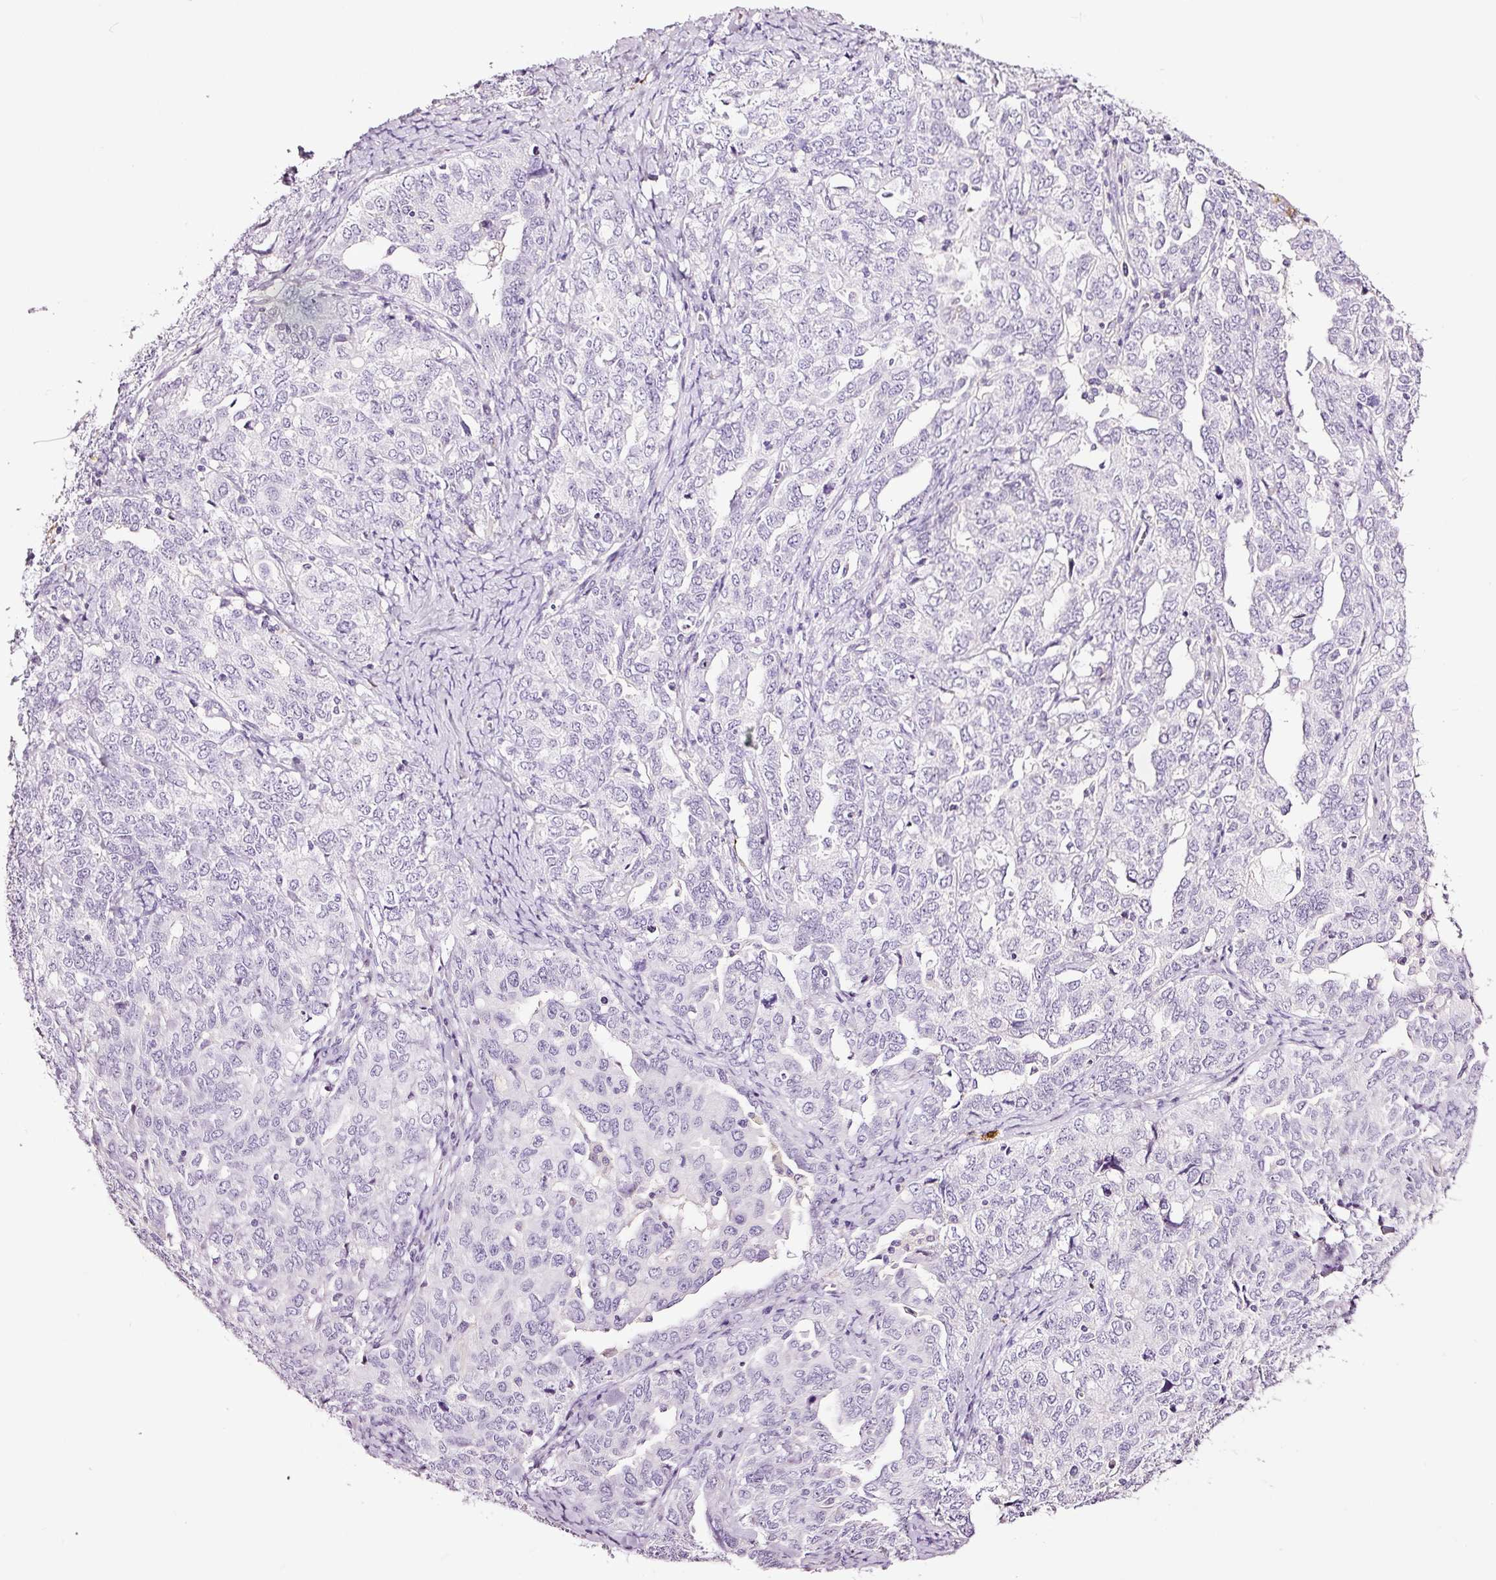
{"staining": {"intensity": "negative", "quantity": "none", "location": "none"}, "tissue": "ovarian cancer", "cell_type": "Tumor cells", "image_type": "cancer", "snomed": [{"axis": "morphology", "description": "Carcinoma, endometroid"}, {"axis": "topography", "description": "Ovary"}], "caption": "The photomicrograph exhibits no staining of tumor cells in ovarian cancer.", "gene": "LAMP3", "patient": {"sex": "female", "age": 62}}